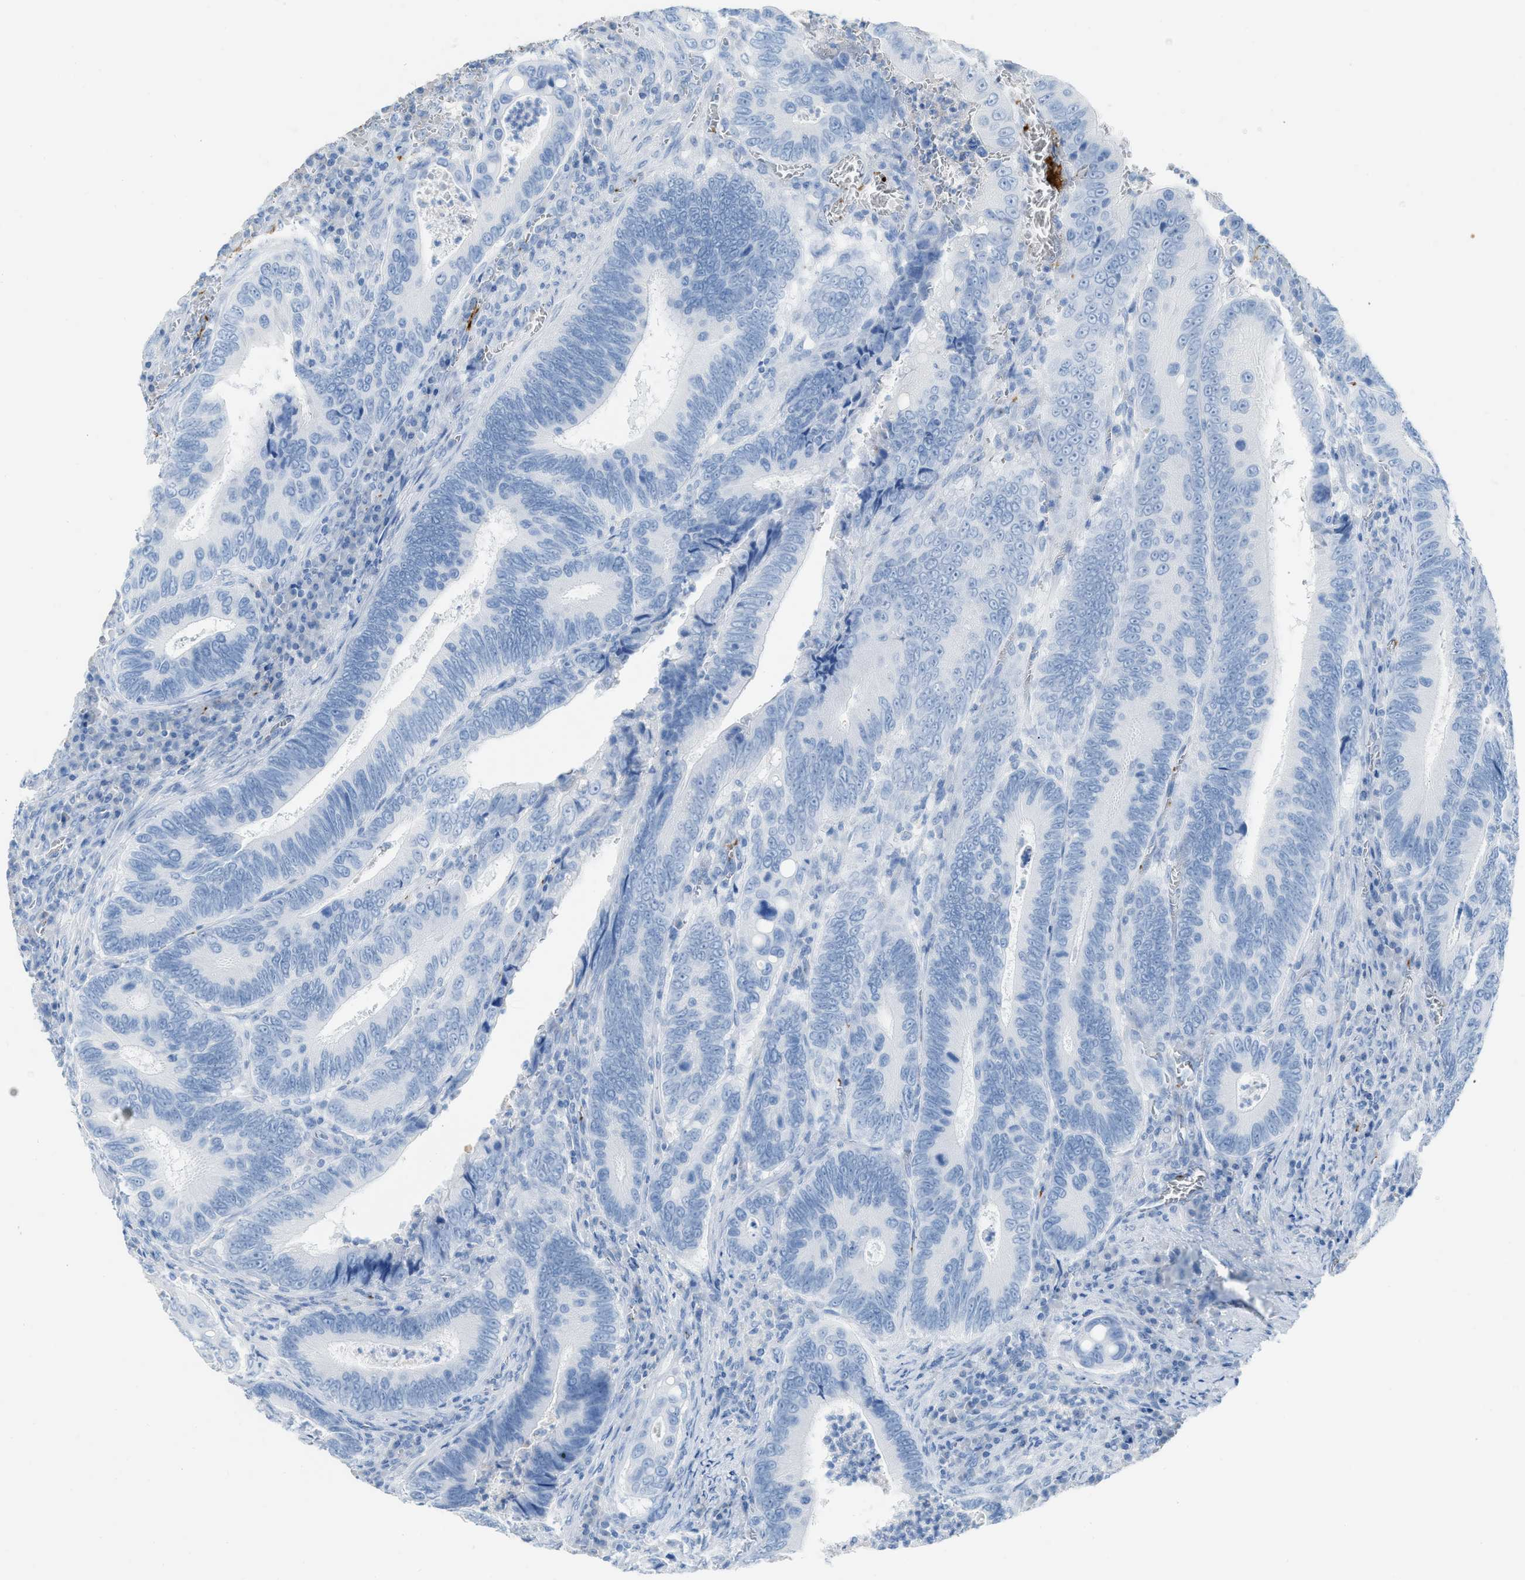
{"staining": {"intensity": "negative", "quantity": "none", "location": "none"}, "tissue": "colorectal cancer", "cell_type": "Tumor cells", "image_type": "cancer", "snomed": [{"axis": "morphology", "description": "Inflammation, NOS"}, {"axis": "morphology", "description": "Adenocarcinoma, NOS"}, {"axis": "topography", "description": "Colon"}], "caption": "The histopathology image demonstrates no staining of tumor cells in colorectal cancer. (DAB immunohistochemistry (IHC) with hematoxylin counter stain).", "gene": "FAIM2", "patient": {"sex": "male", "age": 72}}